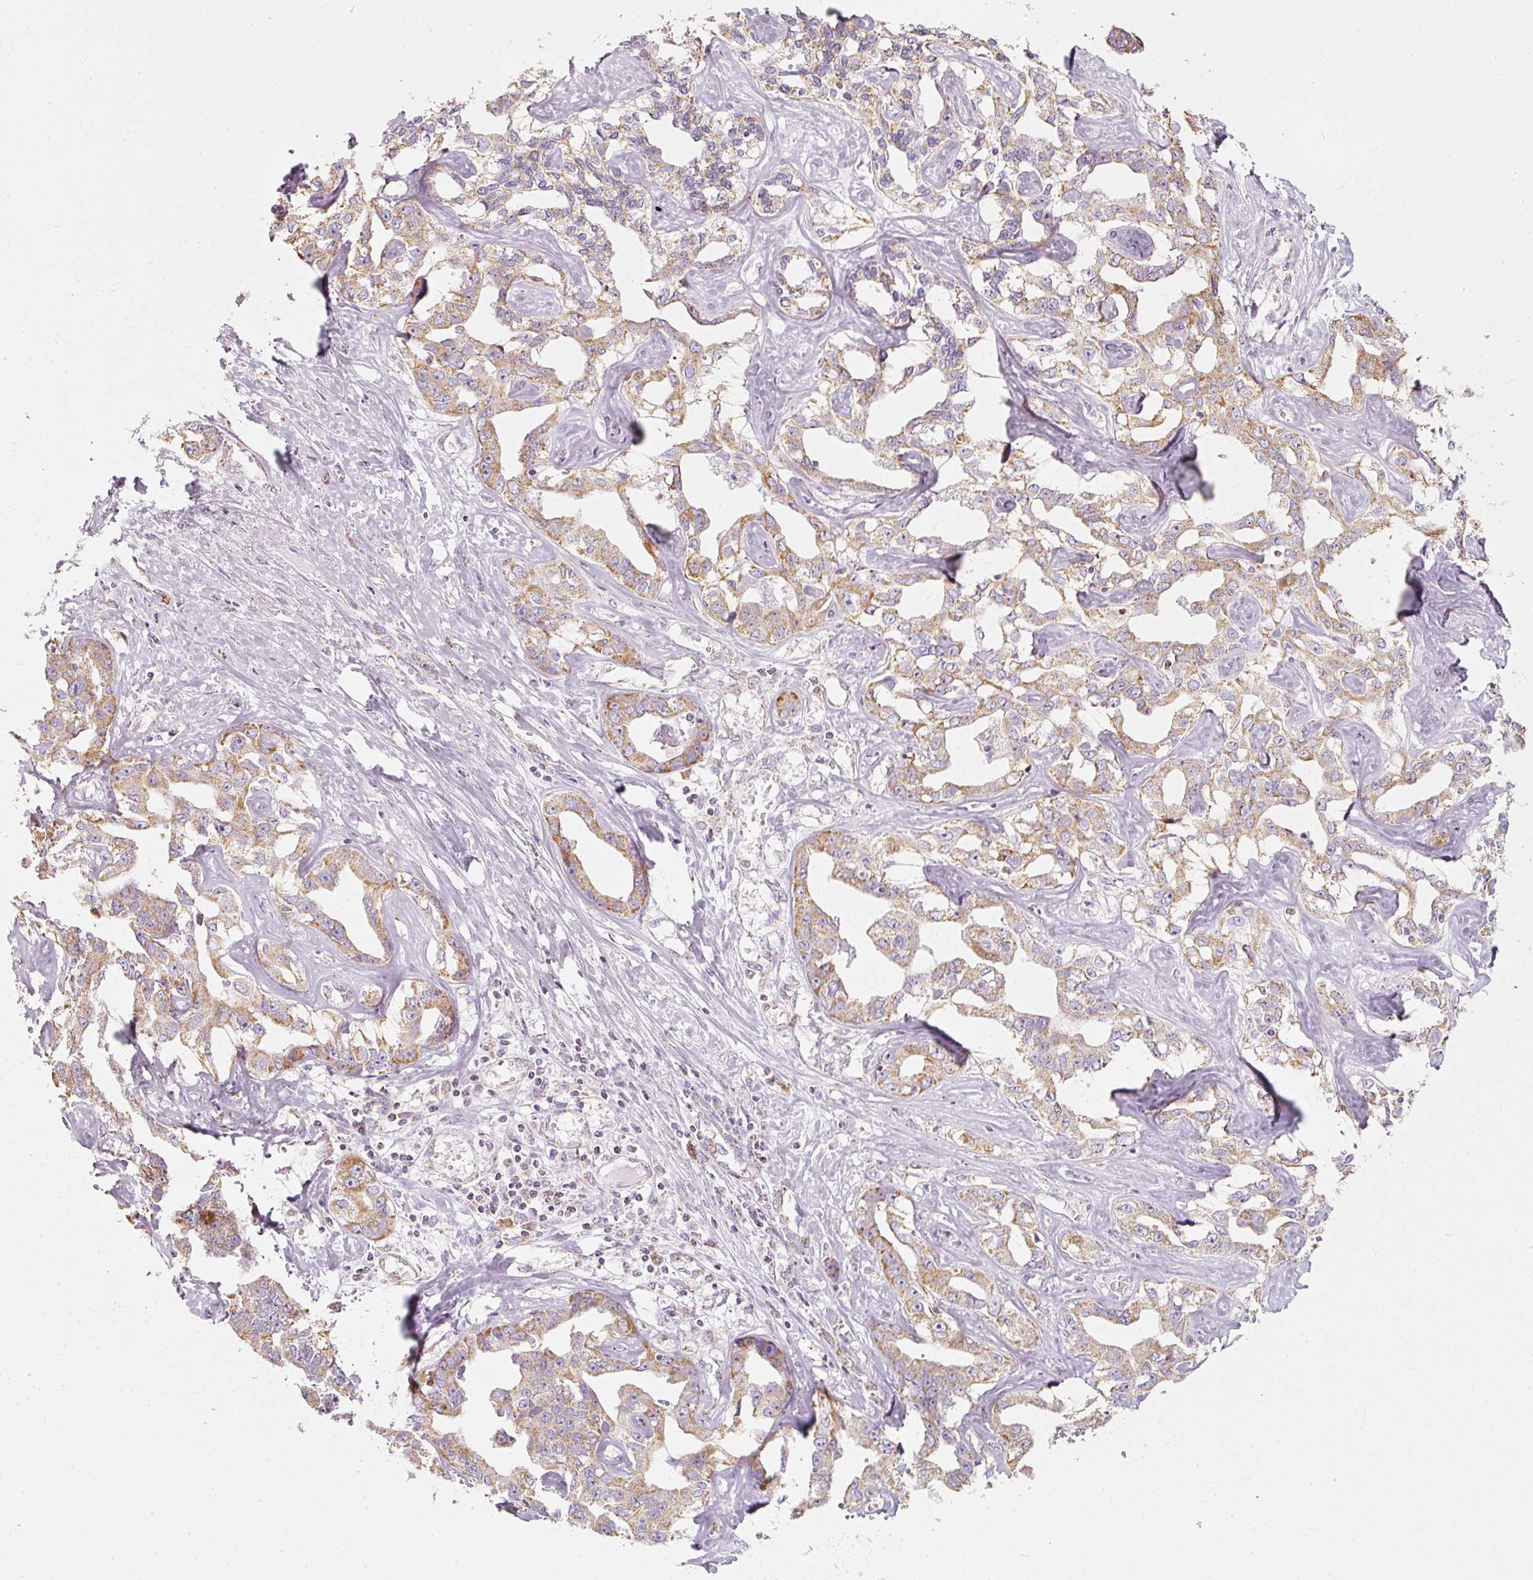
{"staining": {"intensity": "moderate", "quantity": ">75%", "location": "cytoplasmic/membranous,nuclear"}, "tissue": "liver cancer", "cell_type": "Tumor cells", "image_type": "cancer", "snomed": [{"axis": "morphology", "description": "Cholangiocarcinoma"}, {"axis": "topography", "description": "Liver"}], "caption": "This micrograph reveals liver cancer (cholangiocarcinoma) stained with immunohistochemistry to label a protein in brown. The cytoplasmic/membranous and nuclear of tumor cells show moderate positivity for the protein. Nuclei are counter-stained blue.", "gene": "DUT", "patient": {"sex": "male", "age": 59}}